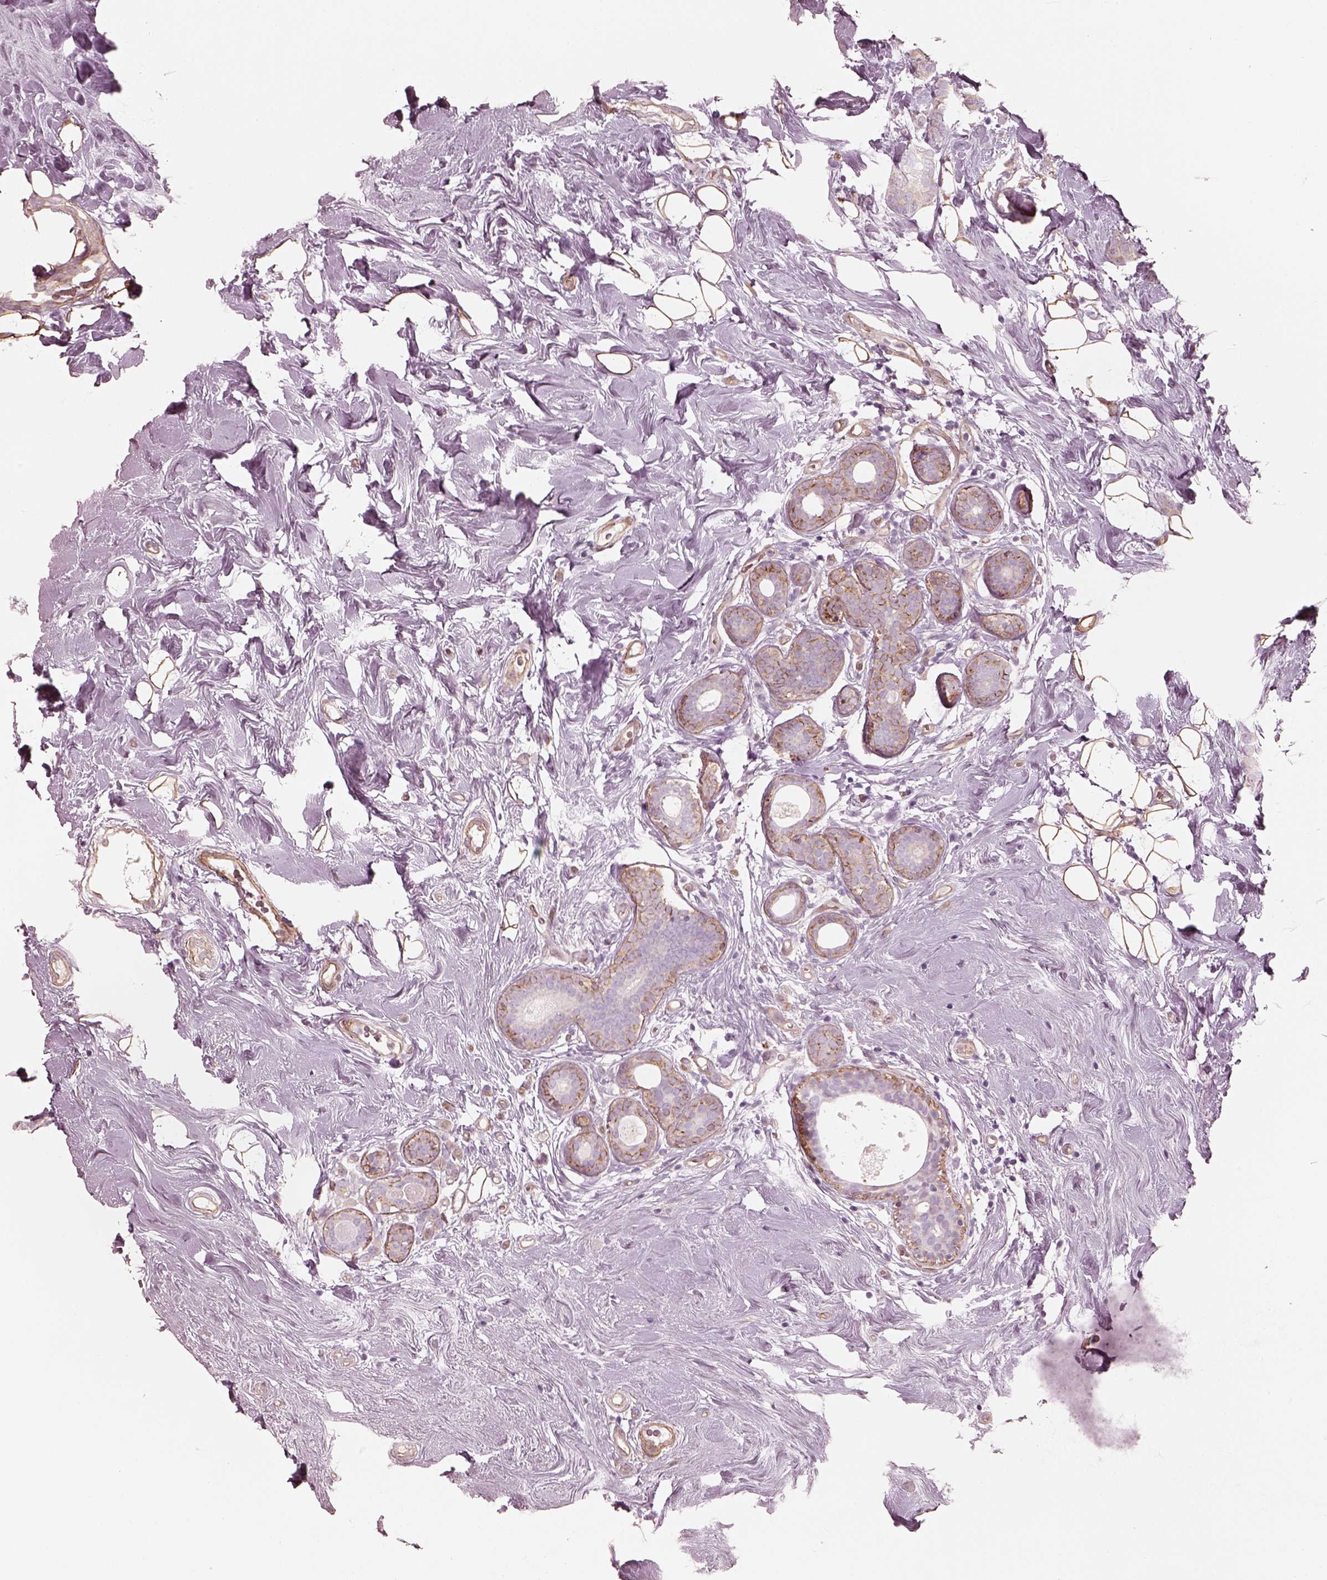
{"staining": {"intensity": "negative", "quantity": "none", "location": "none"}, "tissue": "breast cancer", "cell_type": "Tumor cells", "image_type": "cancer", "snomed": [{"axis": "morphology", "description": "Lobular carcinoma"}, {"axis": "topography", "description": "Breast"}], "caption": "Breast cancer (lobular carcinoma) was stained to show a protein in brown. There is no significant expression in tumor cells.", "gene": "CRYM", "patient": {"sex": "female", "age": 49}}